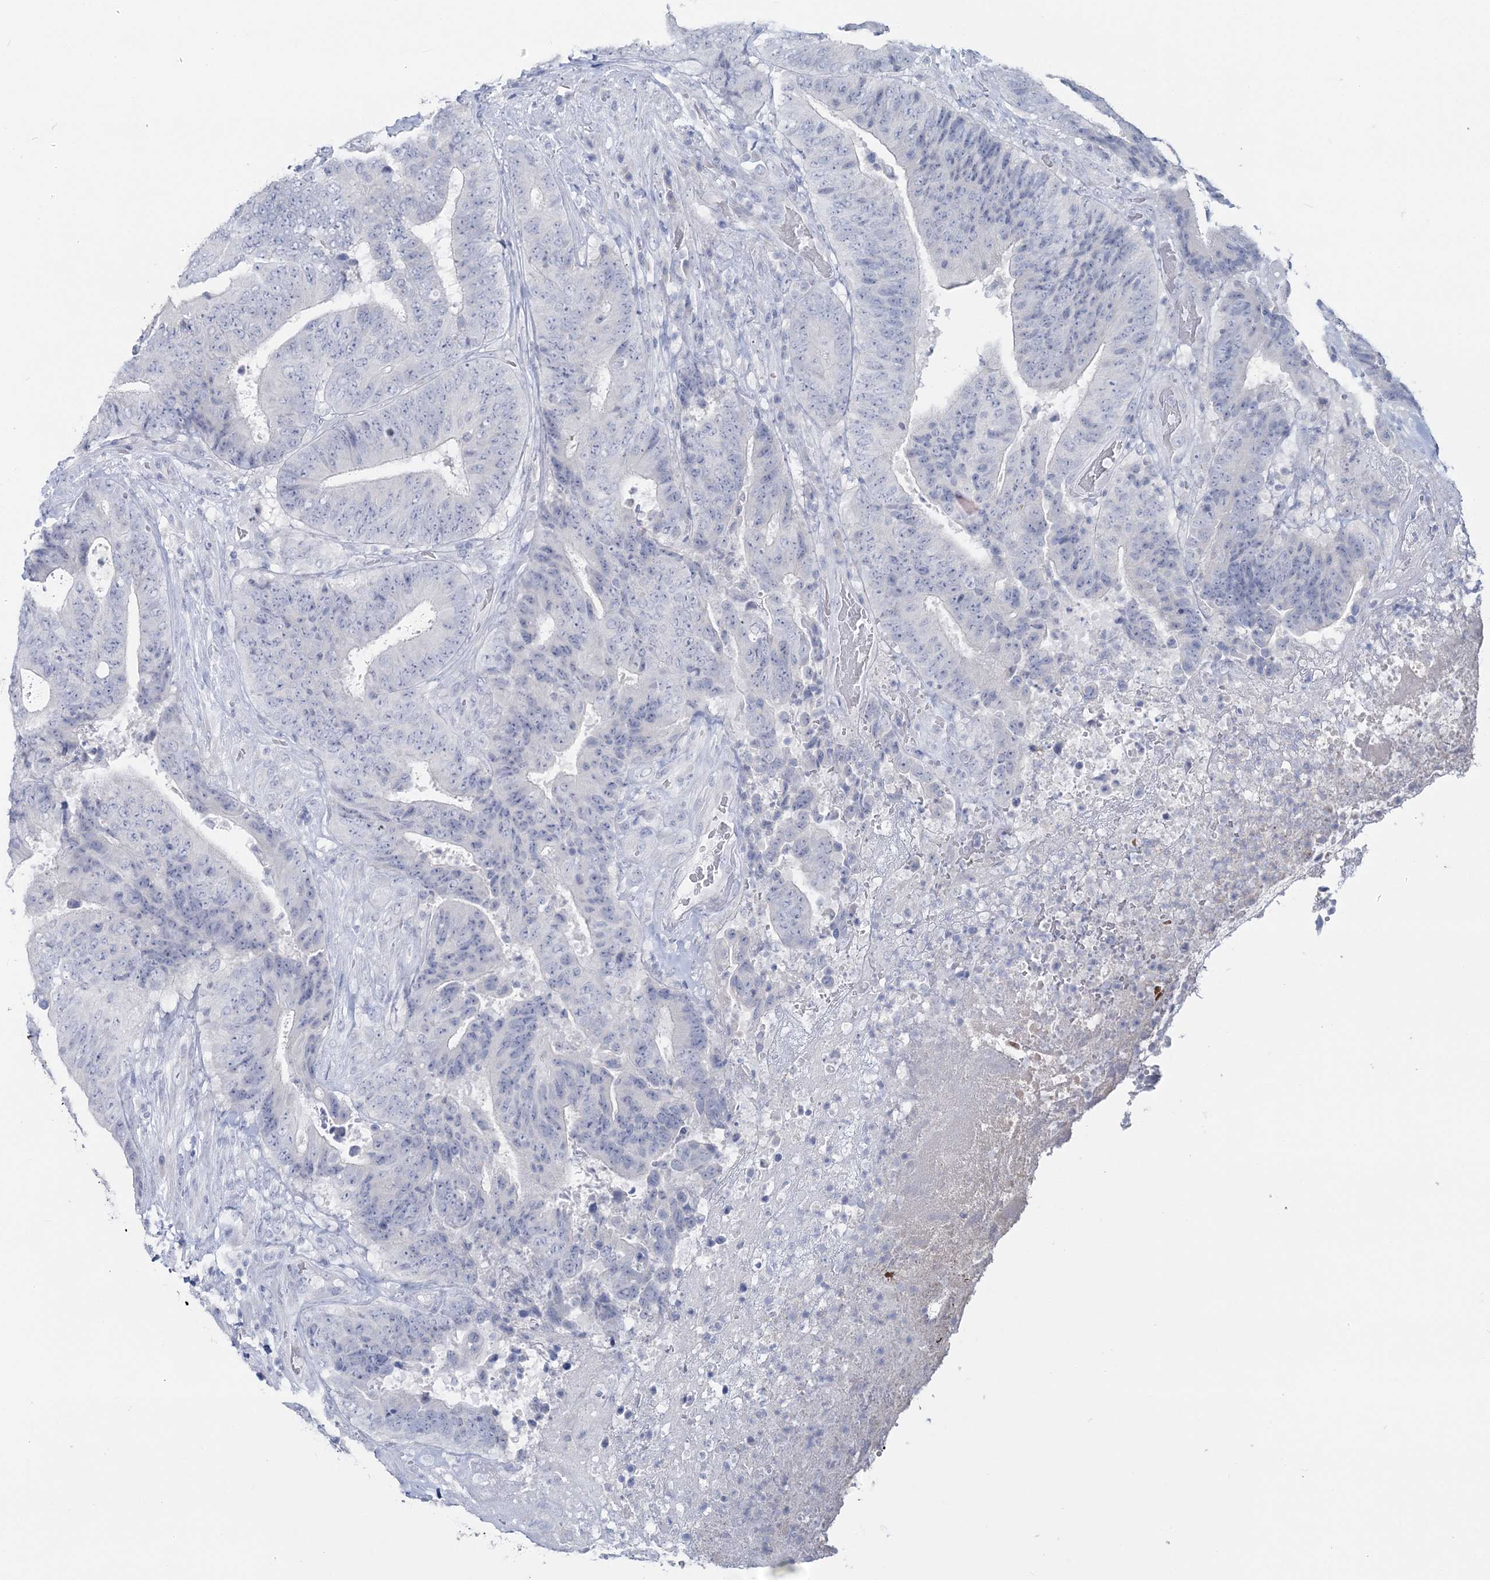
{"staining": {"intensity": "negative", "quantity": "none", "location": "none"}, "tissue": "colorectal cancer", "cell_type": "Tumor cells", "image_type": "cancer", "snomed": [{"axis": "morphology", "description": "Adenocarcinoma, NOS"}, {"axis": "topography", "description": "Rectum"}], "caption": "Immunohistochemistry (IHC) photomicrograph of adenocarcinoma (colorectal) stained for a protein (brown), which exhibits no expression in tumor cells. Nuclei are stained in blue.", "gene": "CYP3A4", "patient": {"sex": "male", "age": 72}}